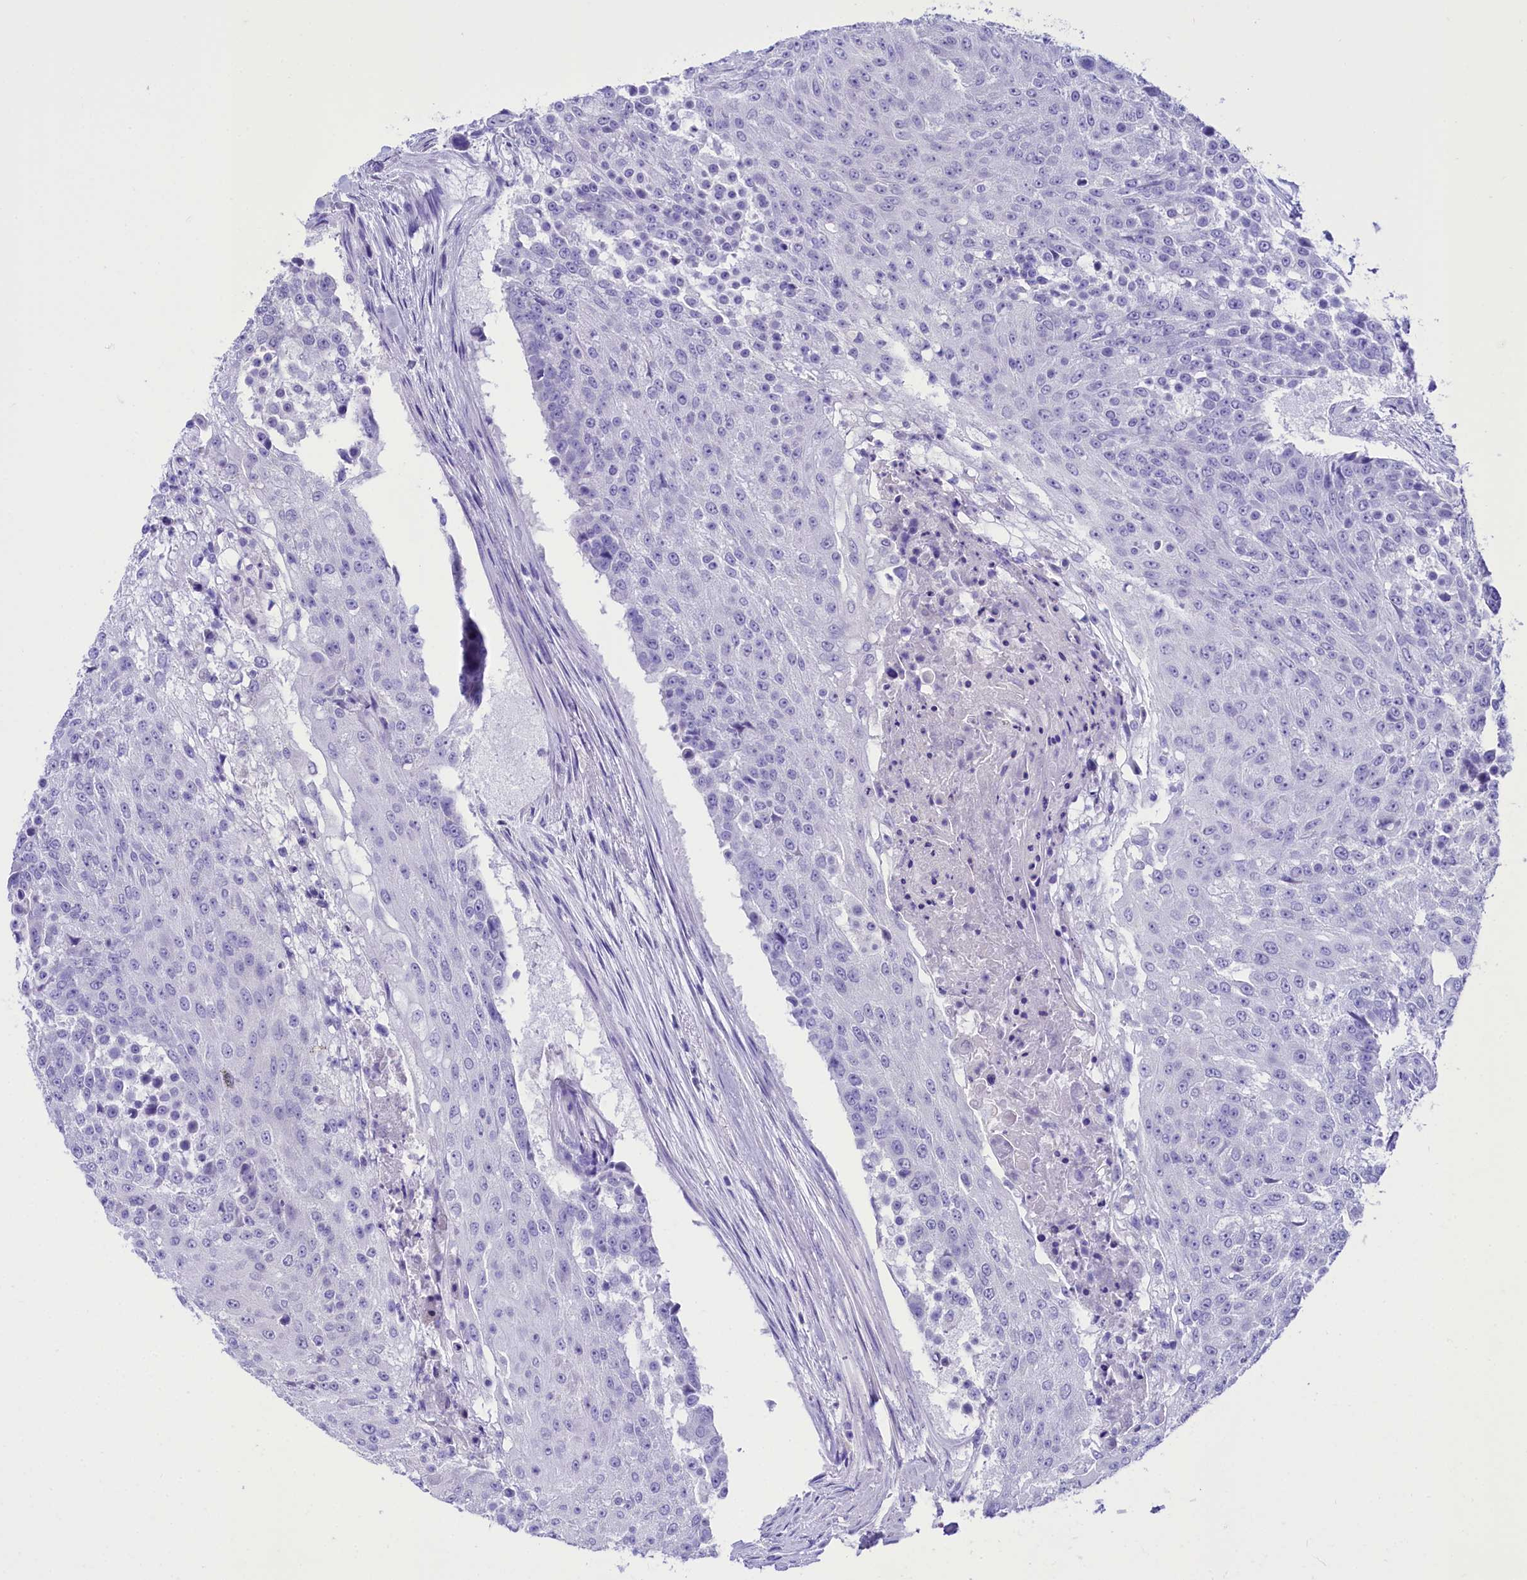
{"staining": {"intensity": "negative", "quantity": "none", "location": "none"}, "tissue": "urothelial cancer", "cell_type": "Tumor cells", "image_type": "cancer", "snomed": [{"axis": "morphology", "description": "Urothelial carcinoma, High grade"}, {"axis": "topography", "description": "Urinary bladder"}], "caption": "High-grade urothelial carcinoma was stained to show a protein in brown. There is no significant expression in tumor cells.", "gene": "TTC36", "patient": {"sex": "female", "age": 63}}